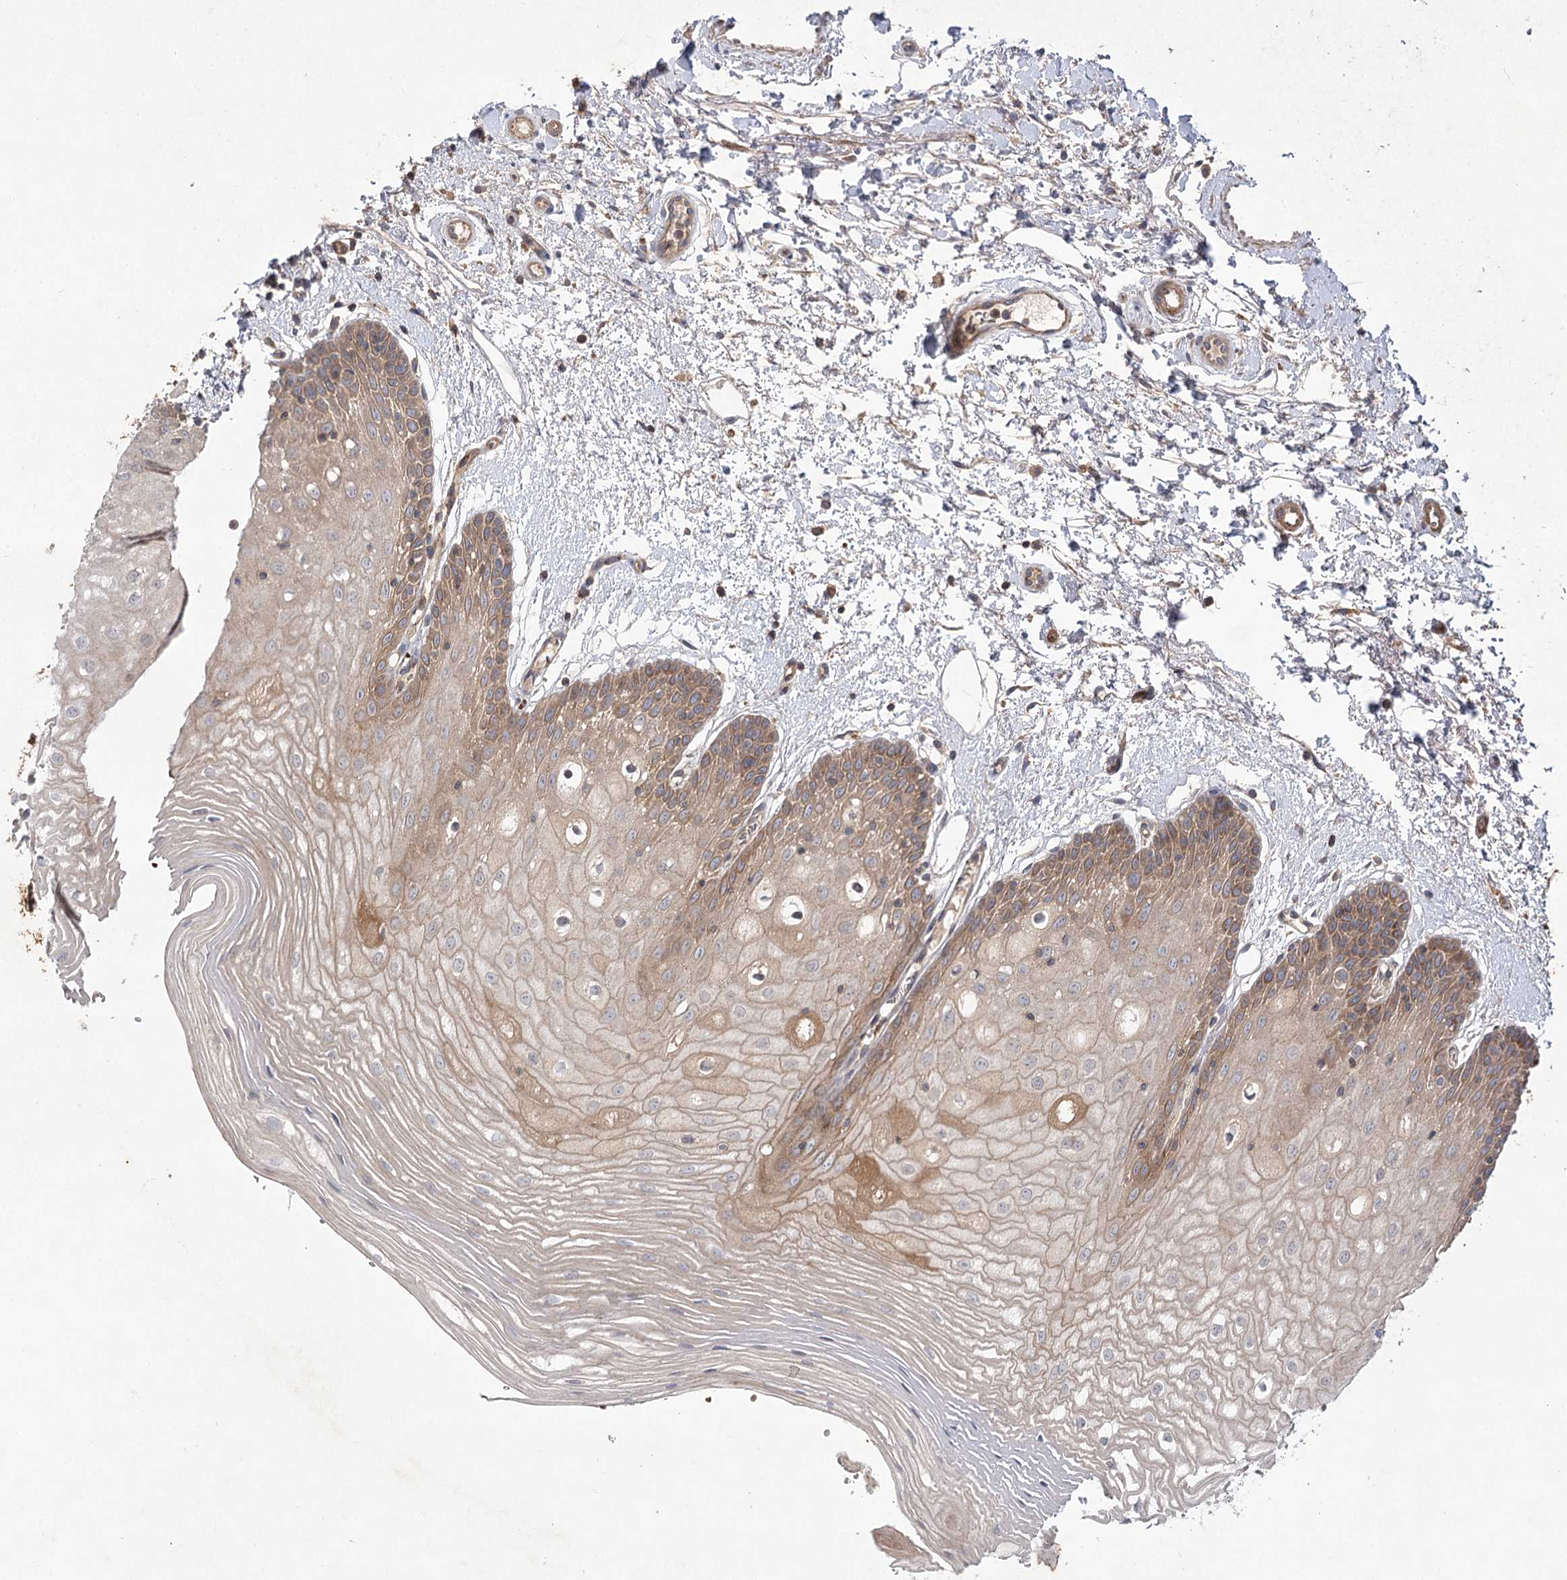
{"staining": {"intensity": "moderate", "quantity": ">75%", "location": "cytoplasmic/membranous"}, "tissue": "oral mucosa", "cell_type": "Squamous epithelial cells", "image_type": "normal", "snomed": [{"axis": "morphology", "description": "Normal tissue, NOS"}, {"axis": "topography", "description": "Oral tissue"}, {"axis": "topography", "description": "Tounge, NOS"}], "caption": "This histopathology image shows unremarkable oral mucosa stained with immunohistochemistry to label a protein in brown. The cytoplasmic/membranous of squamous epithelial cells show moderate positivity for the protein. Nuclei are counter-stained blue.", "gene": "KIAA0825", "patient": {"sex": "female", "age": 73}}